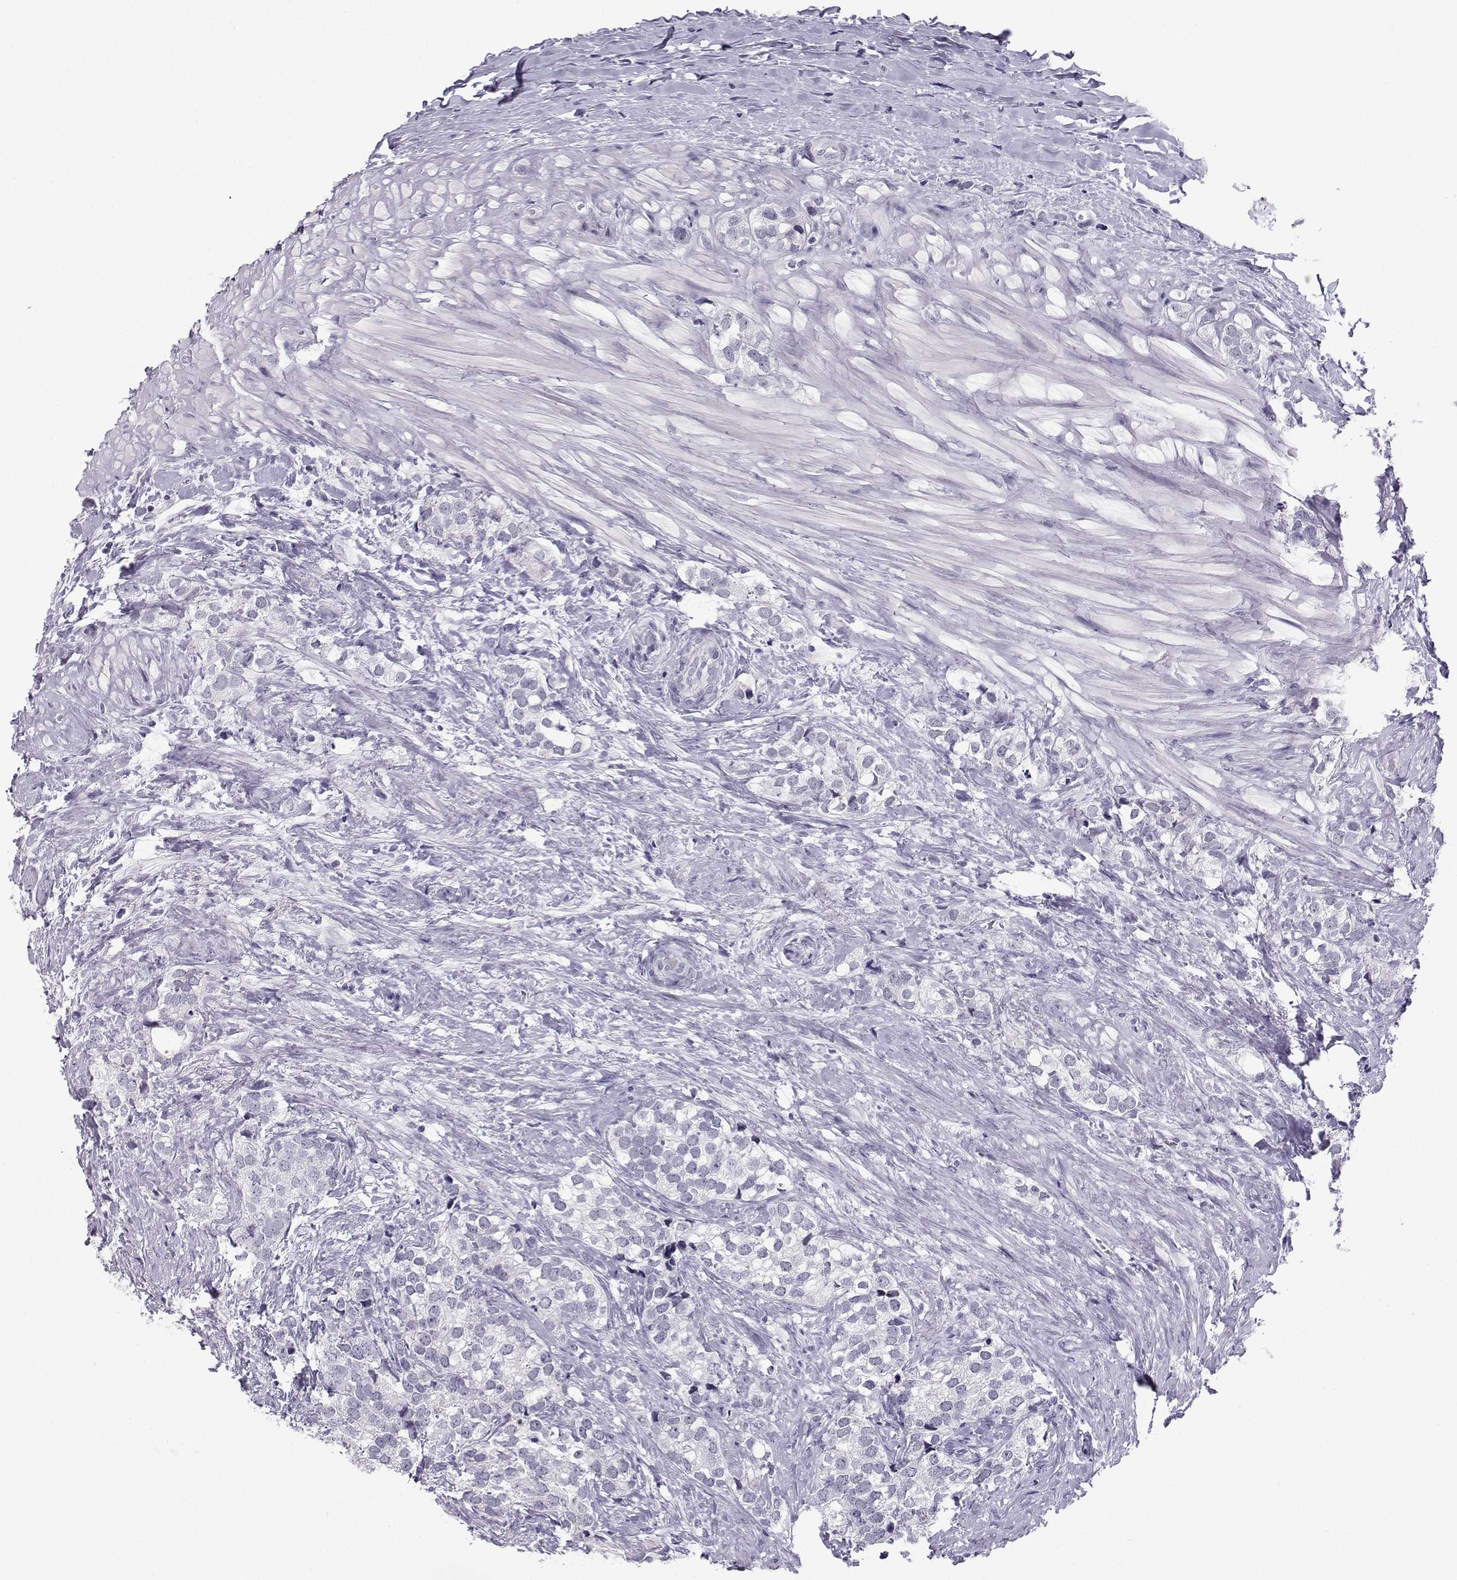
{"staining": {"intensity": "negative", "quantity": "none", "location": "none"}, "tissue": "prostate cancer", "cell_type": "Tumor cells", "image_type": "cancer", "snomed": [{"axis": "morphology", "description": "Adenocarcinoma, NOS"}, {"axis": "topography", "description": "Prostate and seminal vesicle, NOS"}], "caption": "Histopathology image shows no significant protein staining in tumor cells of adenocarcinoma (prostate).", "gene": "LHX1", "patient": {"sex": "male", "age": 63}}